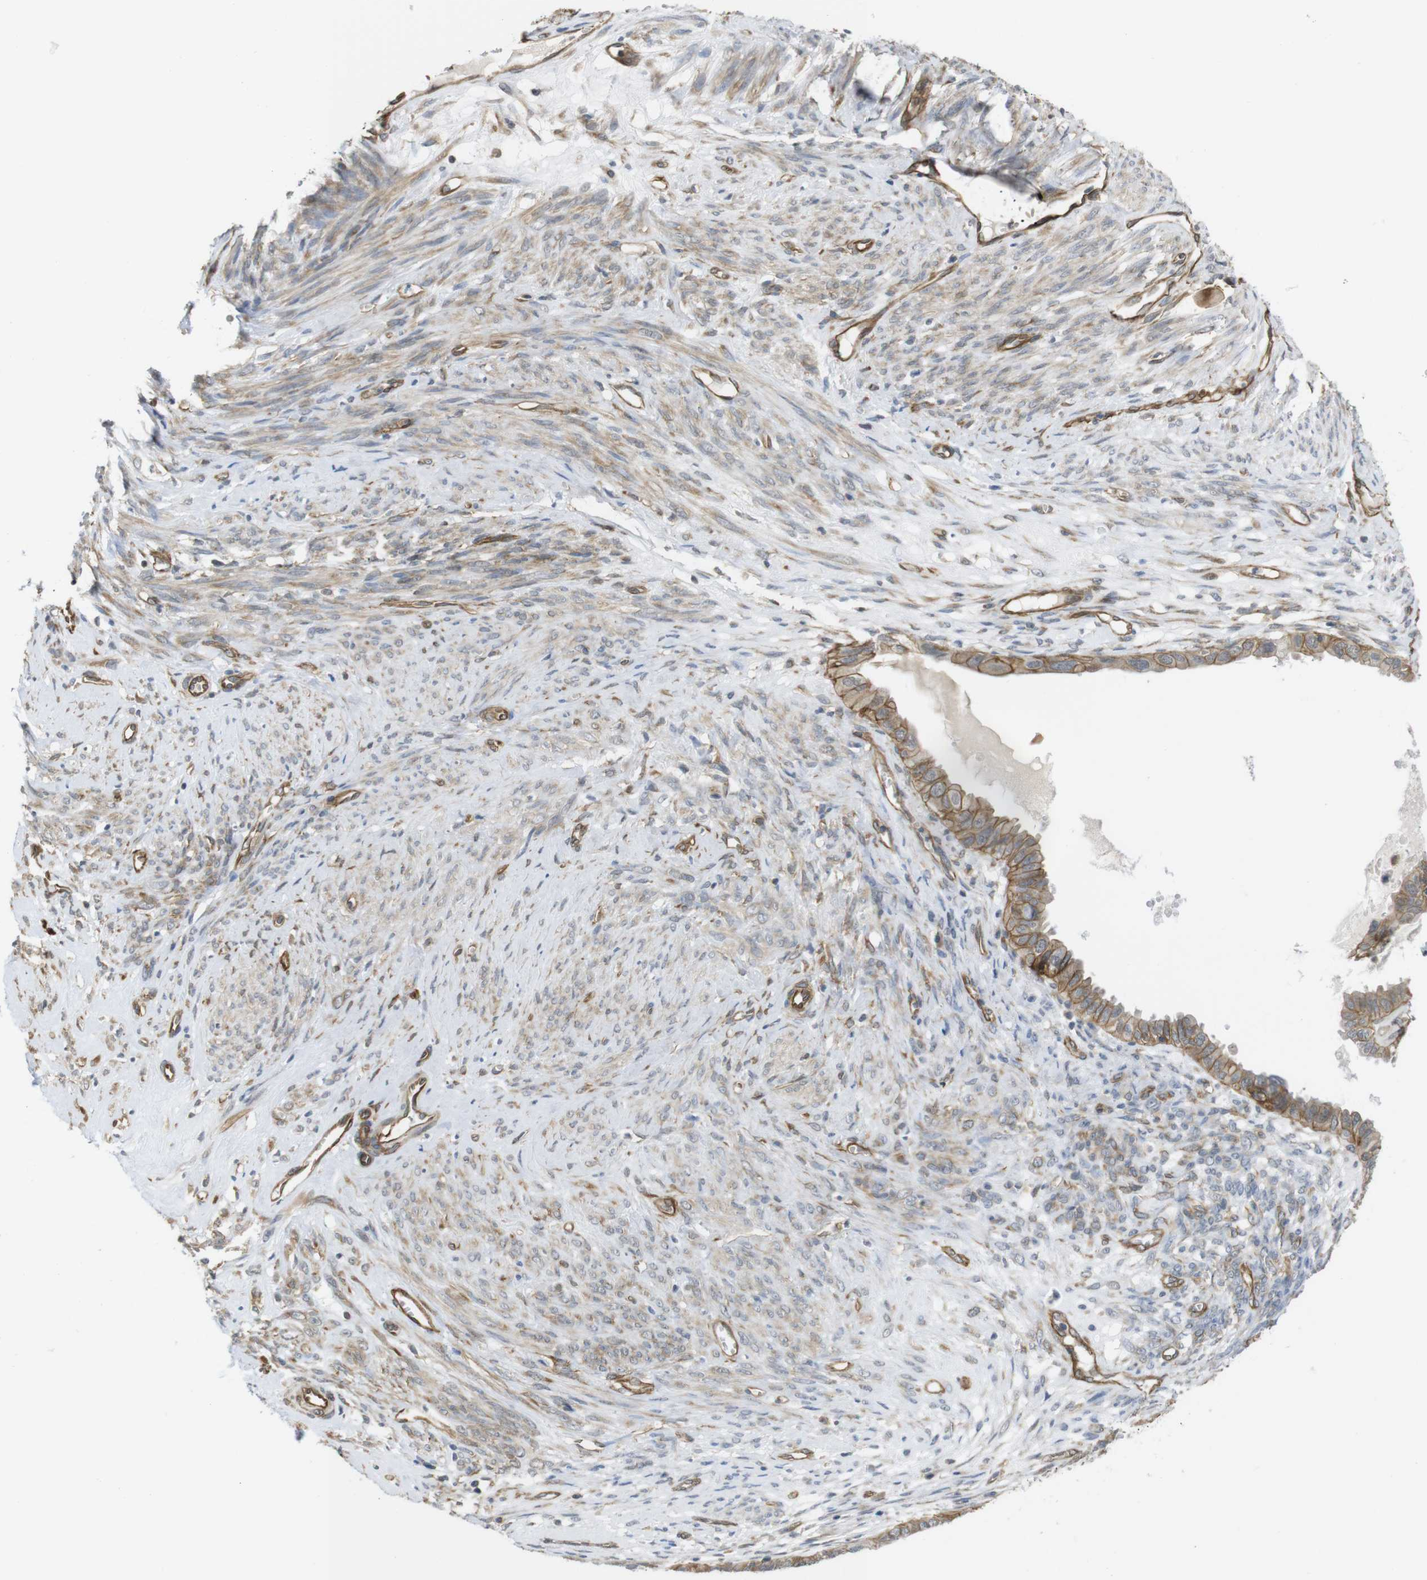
{"staining": {"intensity": "moderate", "quantity": ">75%", "location": "cytoplasmic/membranous"}, "tissue": "cervical cancer", "cell_type": "Tumor cells", "image_type": "cancer", "snomed": [{"axis": "morphology", "description": "Normal tissue, NOS"}, {"axis": "morphology", "description": "Adenocarcinoma, NOS"}, {"axis": "topography", "description": "Cervix"}, {"axis": "topography", "description": "Endometrium"}], "caption": "This is an image of immunohistochemistry staining of cervical cancer (adenocarcinoma), which shows moderate staining in the cytoplasmic/membranous of tumor cells.", "gene": "ZDHHC5", "patient": {"sex": "female", "age": 86}}